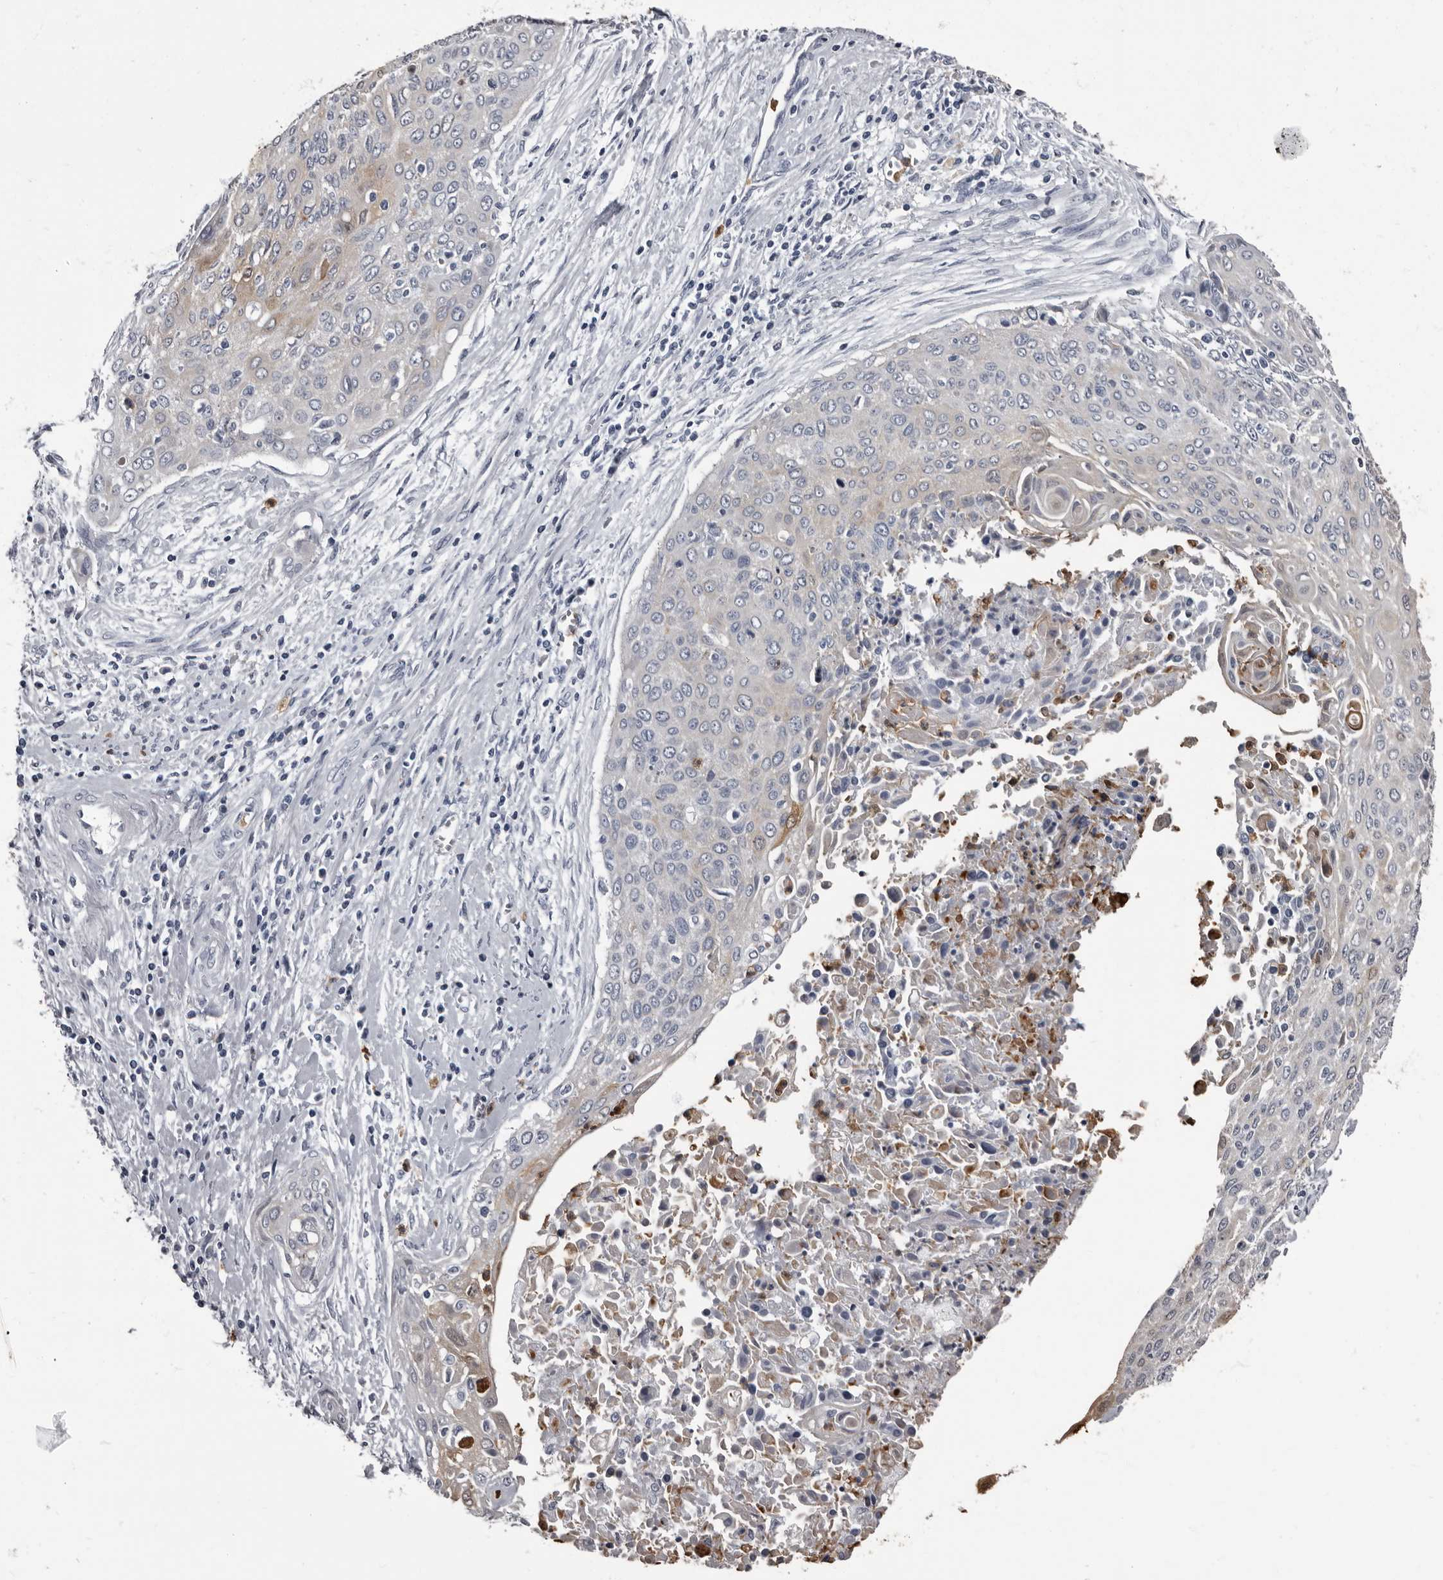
{"staining": {"intensity": "weak", "quantity": "<25%", "location": "cytoplasmic/membranous"}, "tissue": "cervical cancer", "cell_type": "Tumor cells", "image_type": "cancer", "snomed": [{"axis": "morphology", "description": "Squamous cell carcinoma, NOS"}, {"axis": "topography", "description": "Cervix"}], "caption": "Immunohistochemistry image of neoplastic tissue: cervical cancer (squamous cell carcinoma) stained with DAB (3,3'-diaminobenzidine) shows no significant protein positivity in tumor cells.", "gene": "TPD52L1", "patient": {"sex": "female", "age": 55}}